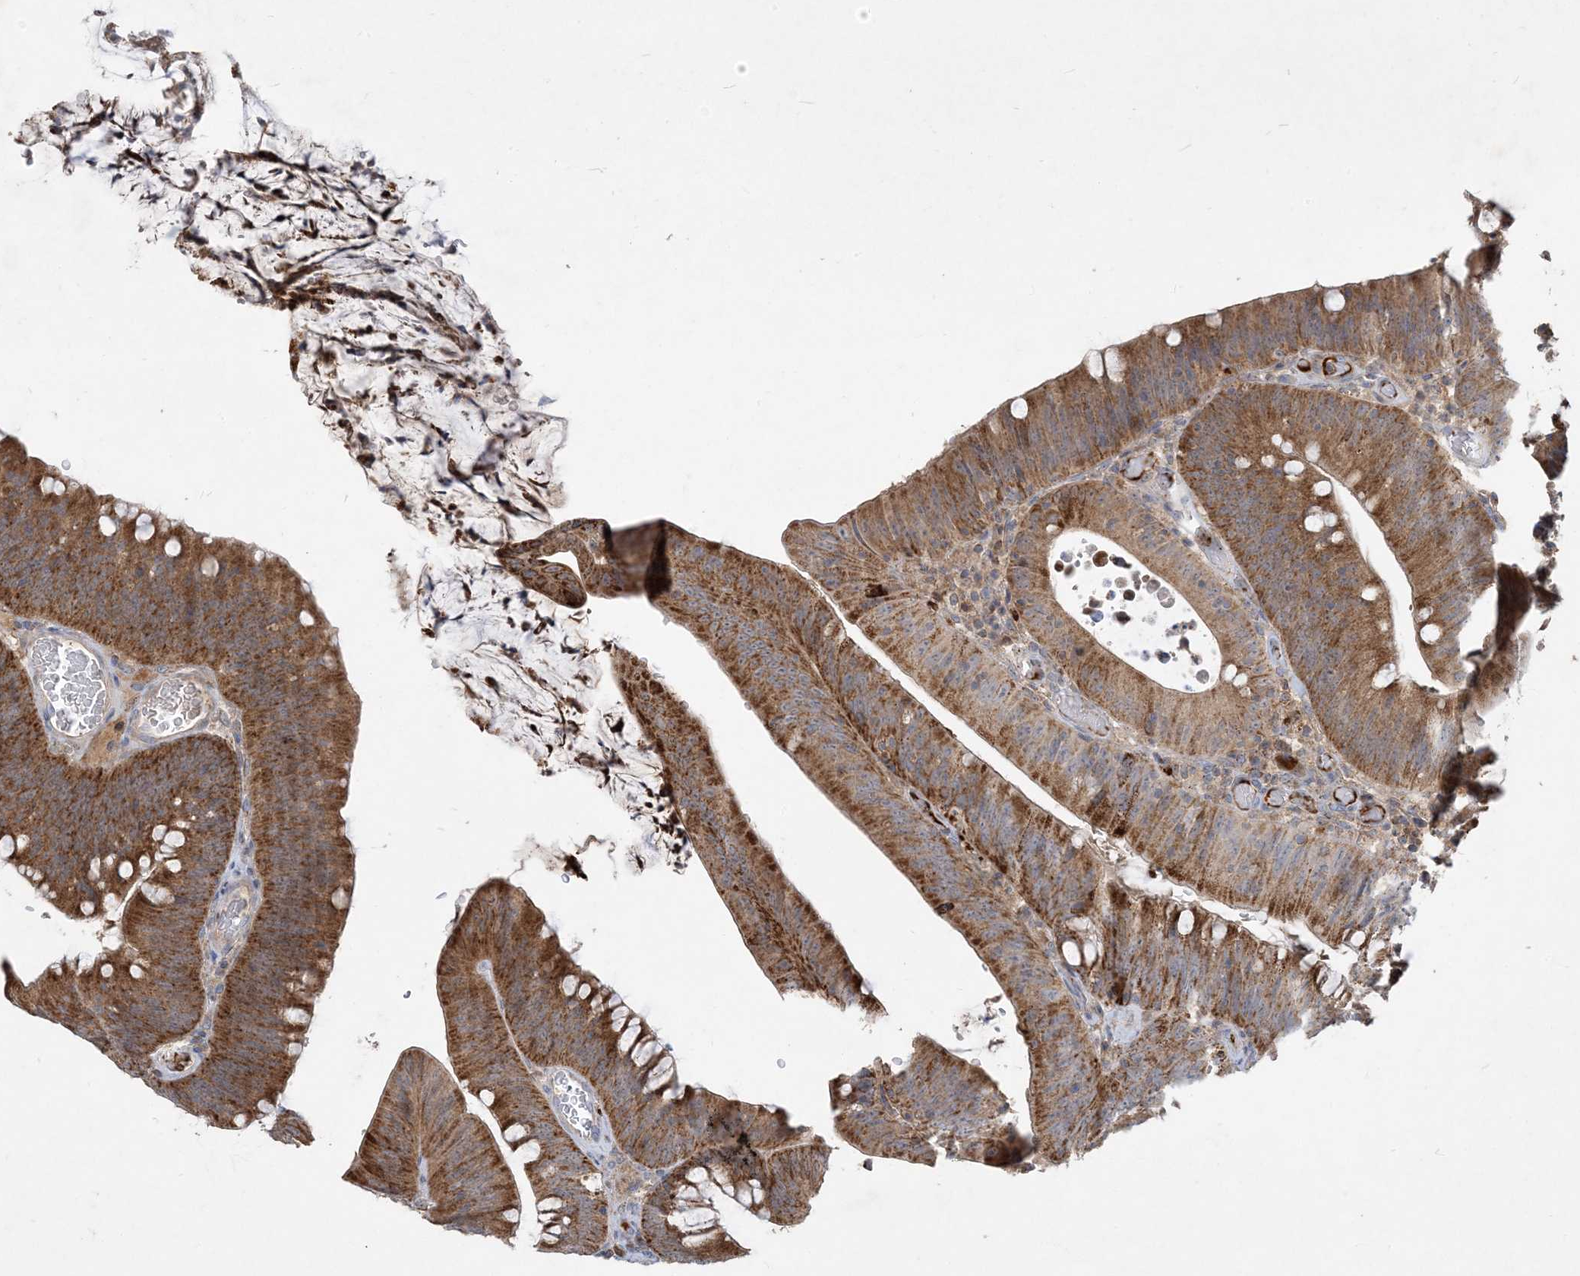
{"staining": {"intensity": "moderate", "quantity": ">75%", "location": "cytoplasmic/membranous"}, "tissue": "colorectal cancer", "cell_type": "Tumor cells", "image_type": "cancer", "snomed": [{"axis": "morphology", "description": "Normal tissue, NOS"}, {"axis": "topography", "description": "Colon"}], "caption": "IHC staining of colorectal cancer, which demonstrates medium levels of moderate cytoplasmic/membranous positivity in approximately >75% of tumor cells indicating moderate cytoplasmic/membranous protein positivity. The staining was performed using DAB (3,3'-diaminobenzidine) (brown) for protein detection and nuclei were counterstained in hematoxylin (blue).", "gene": "ECHDC1", "patient": {"sex": "female", "age": 82}}